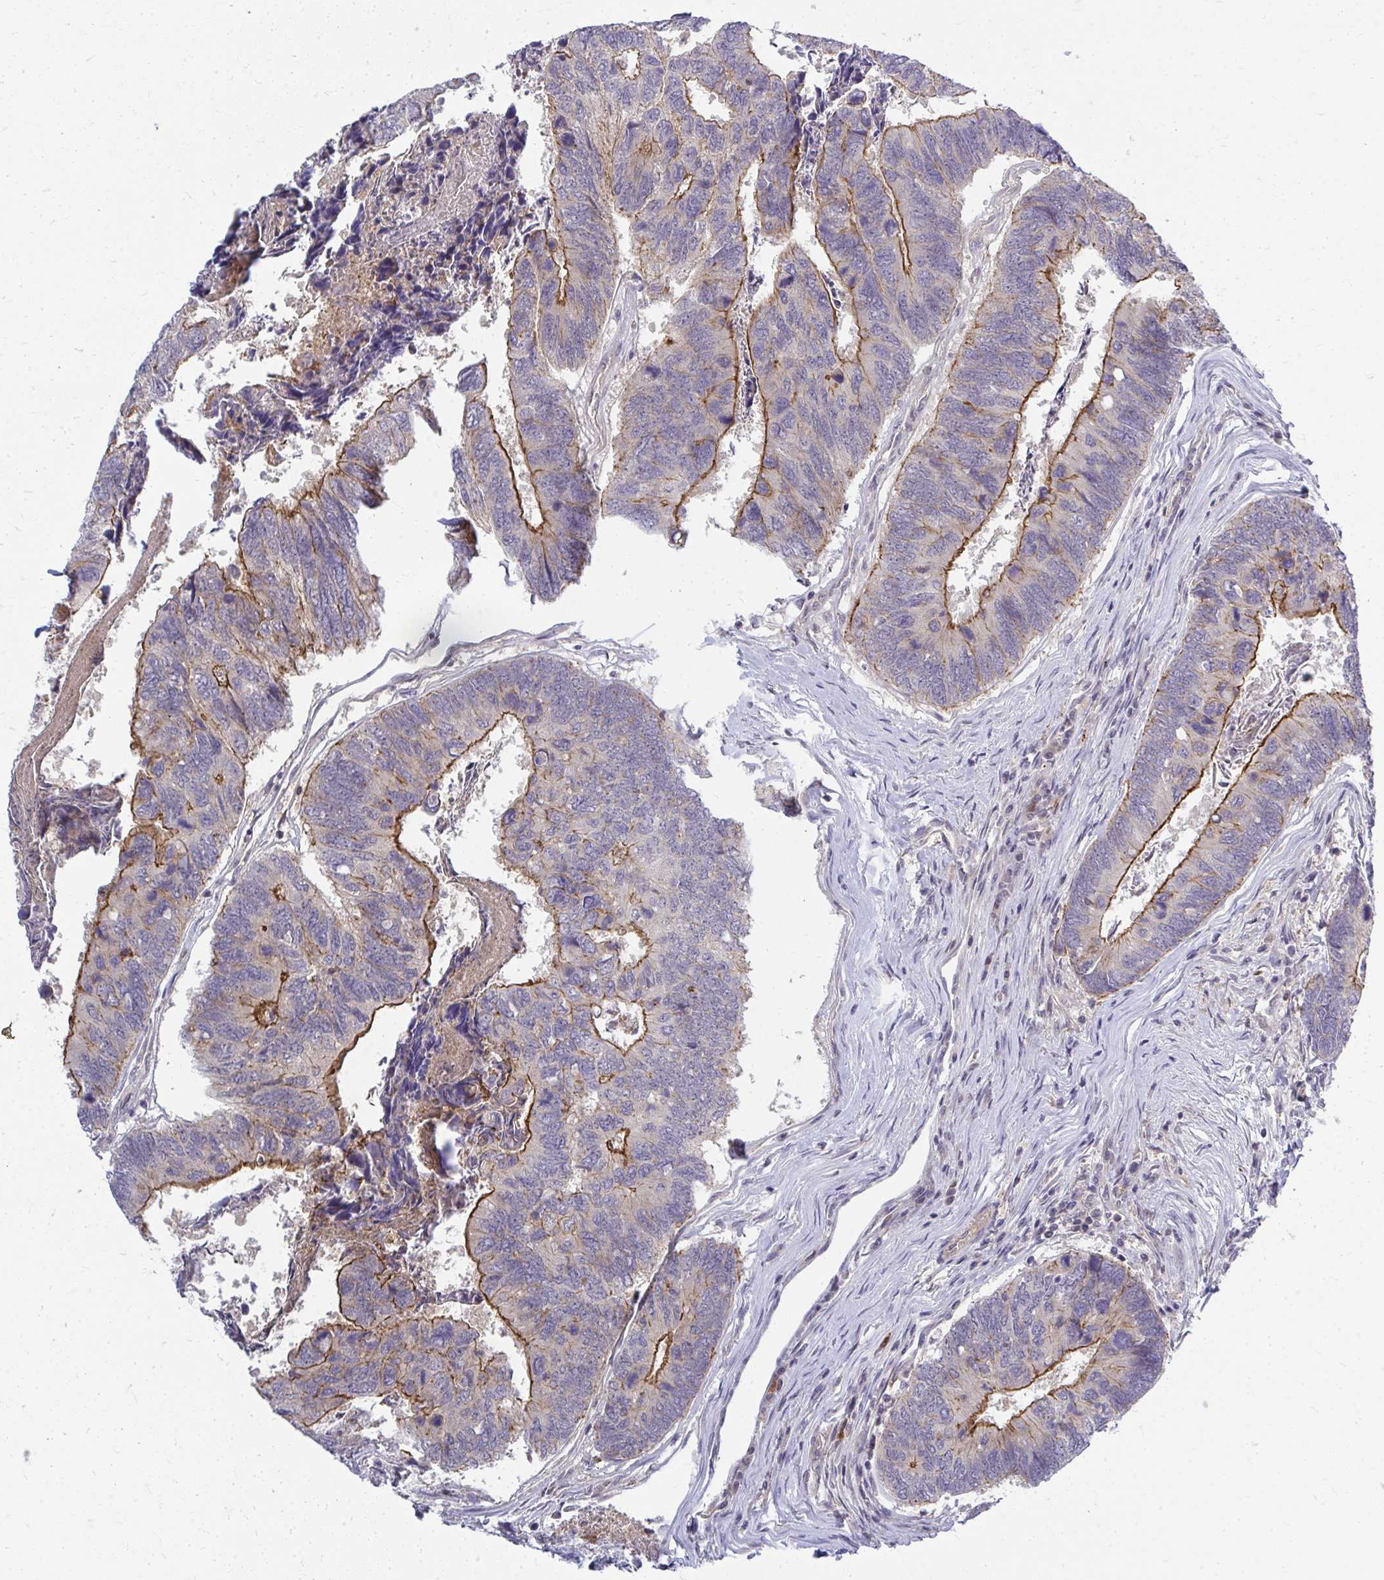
{"staining": {"intensity": "strong", "quantity": "25%-75%", "location": "cytoplasmic/membranous"}, "tissue": "colorectal cancer", "cell_type": "Tumor cells", "image_type": "cancer", "snomed": [{"axis": "morphology", "description": "Adenocarcinoma, NOS"}, {"axis": "topography", "description": "Colon"}], "caption": "DAB immunohistochemical staining of human adenocarcinoma (colorectal) reveals strong cytoplasmic/membranous protein expression in about 25%-75% of tumor cells.", "gene": "HDHD2", "patient": {"sex": "female", "age": 67}}